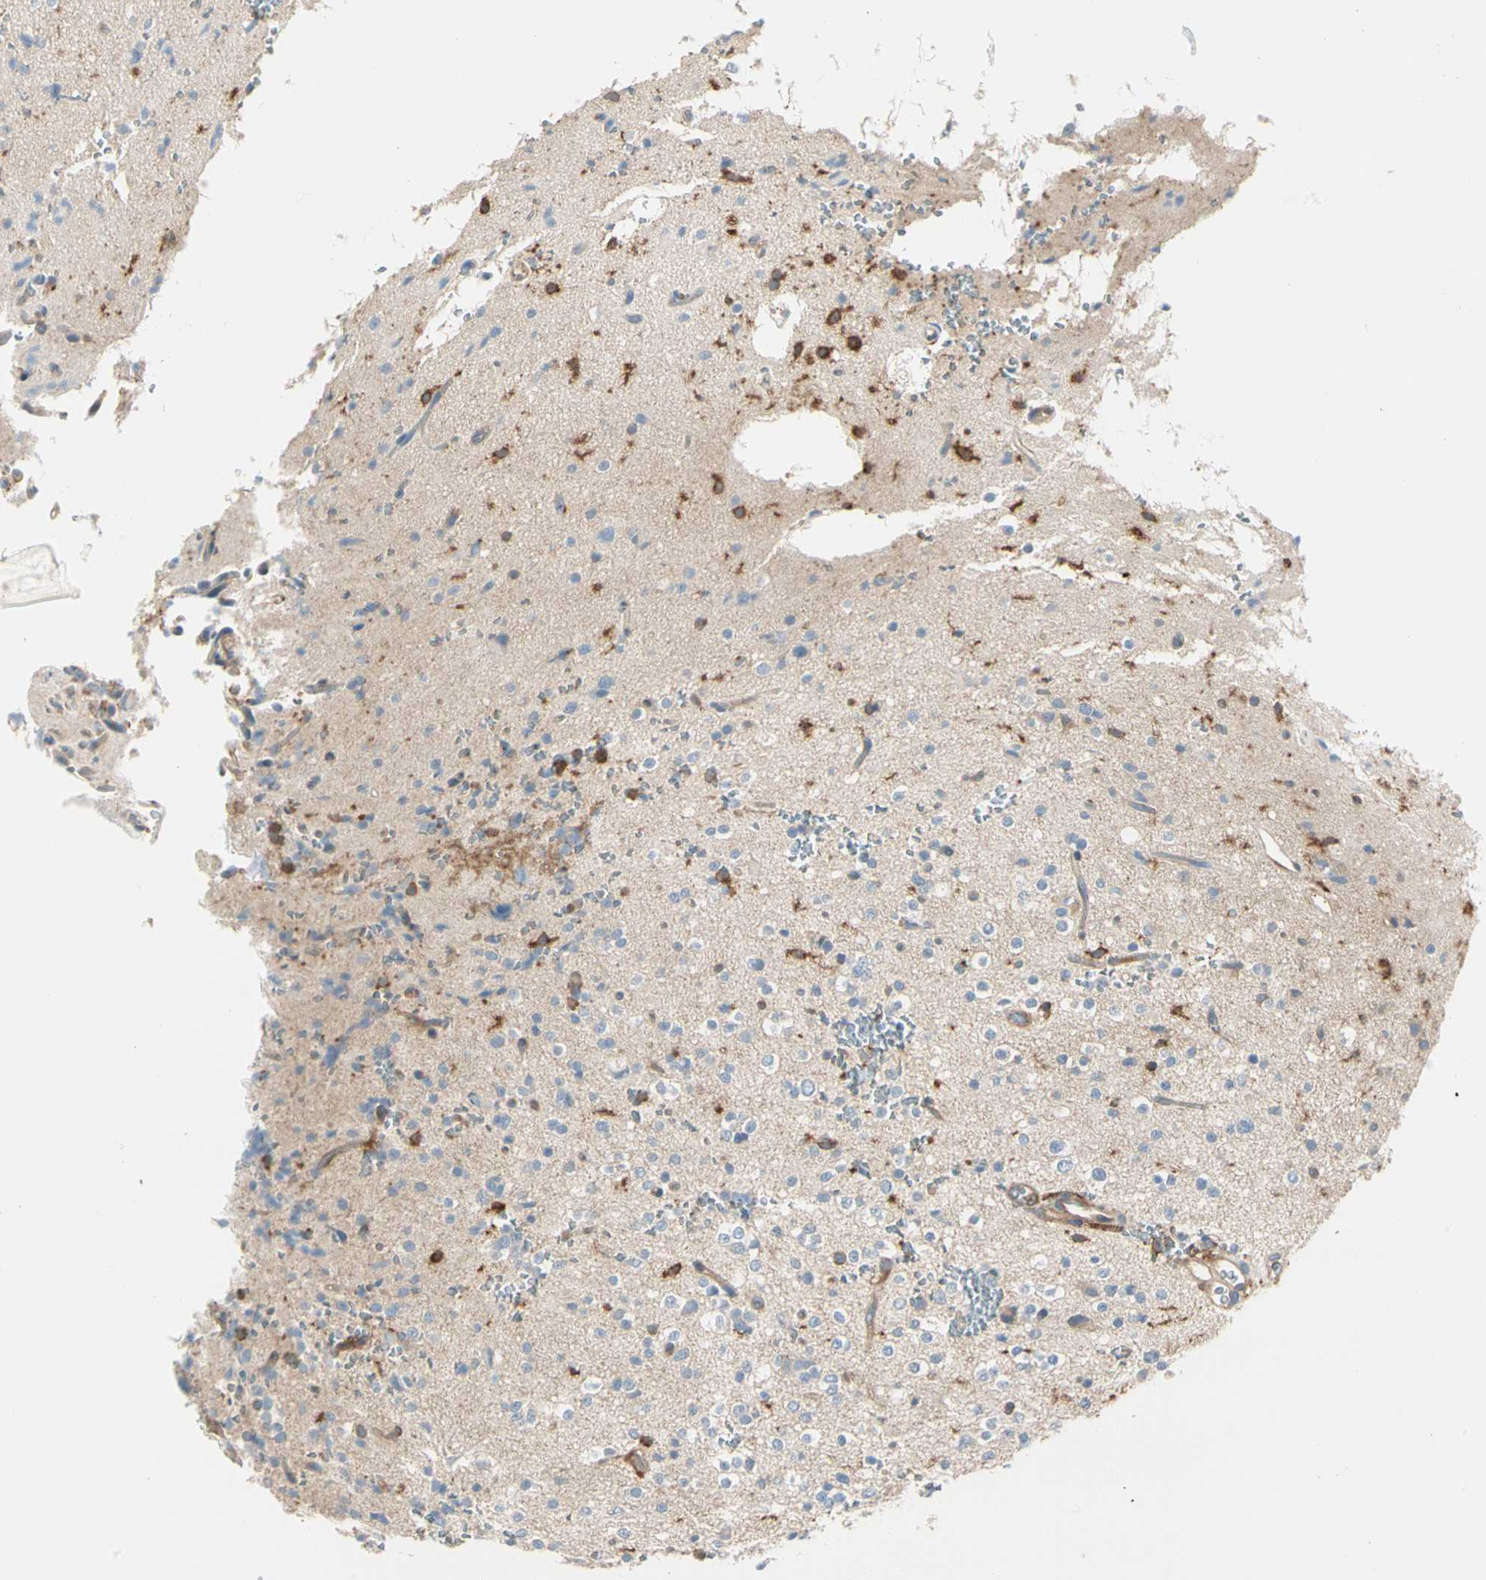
{"staining": {"intensity": "moderate", "quantity": "<25%", "location": "cytoplasmic/membranous"}, "tissue": "glioma", "cell_type": "Tumor cells", "image_type": "cancer", "snomed": [{"axis": "morphology", "description": "Glioma, malignant, High grade"}, {"axis": "topography", "description": "Brain"}], "caption": "The immunohistochemical stain highlights moderate cytoplasmic/membranous expression in tumor cells of glioma tissue.", "gene": "CAPZA2", "patient": {"sex": "male", "age": 47}}